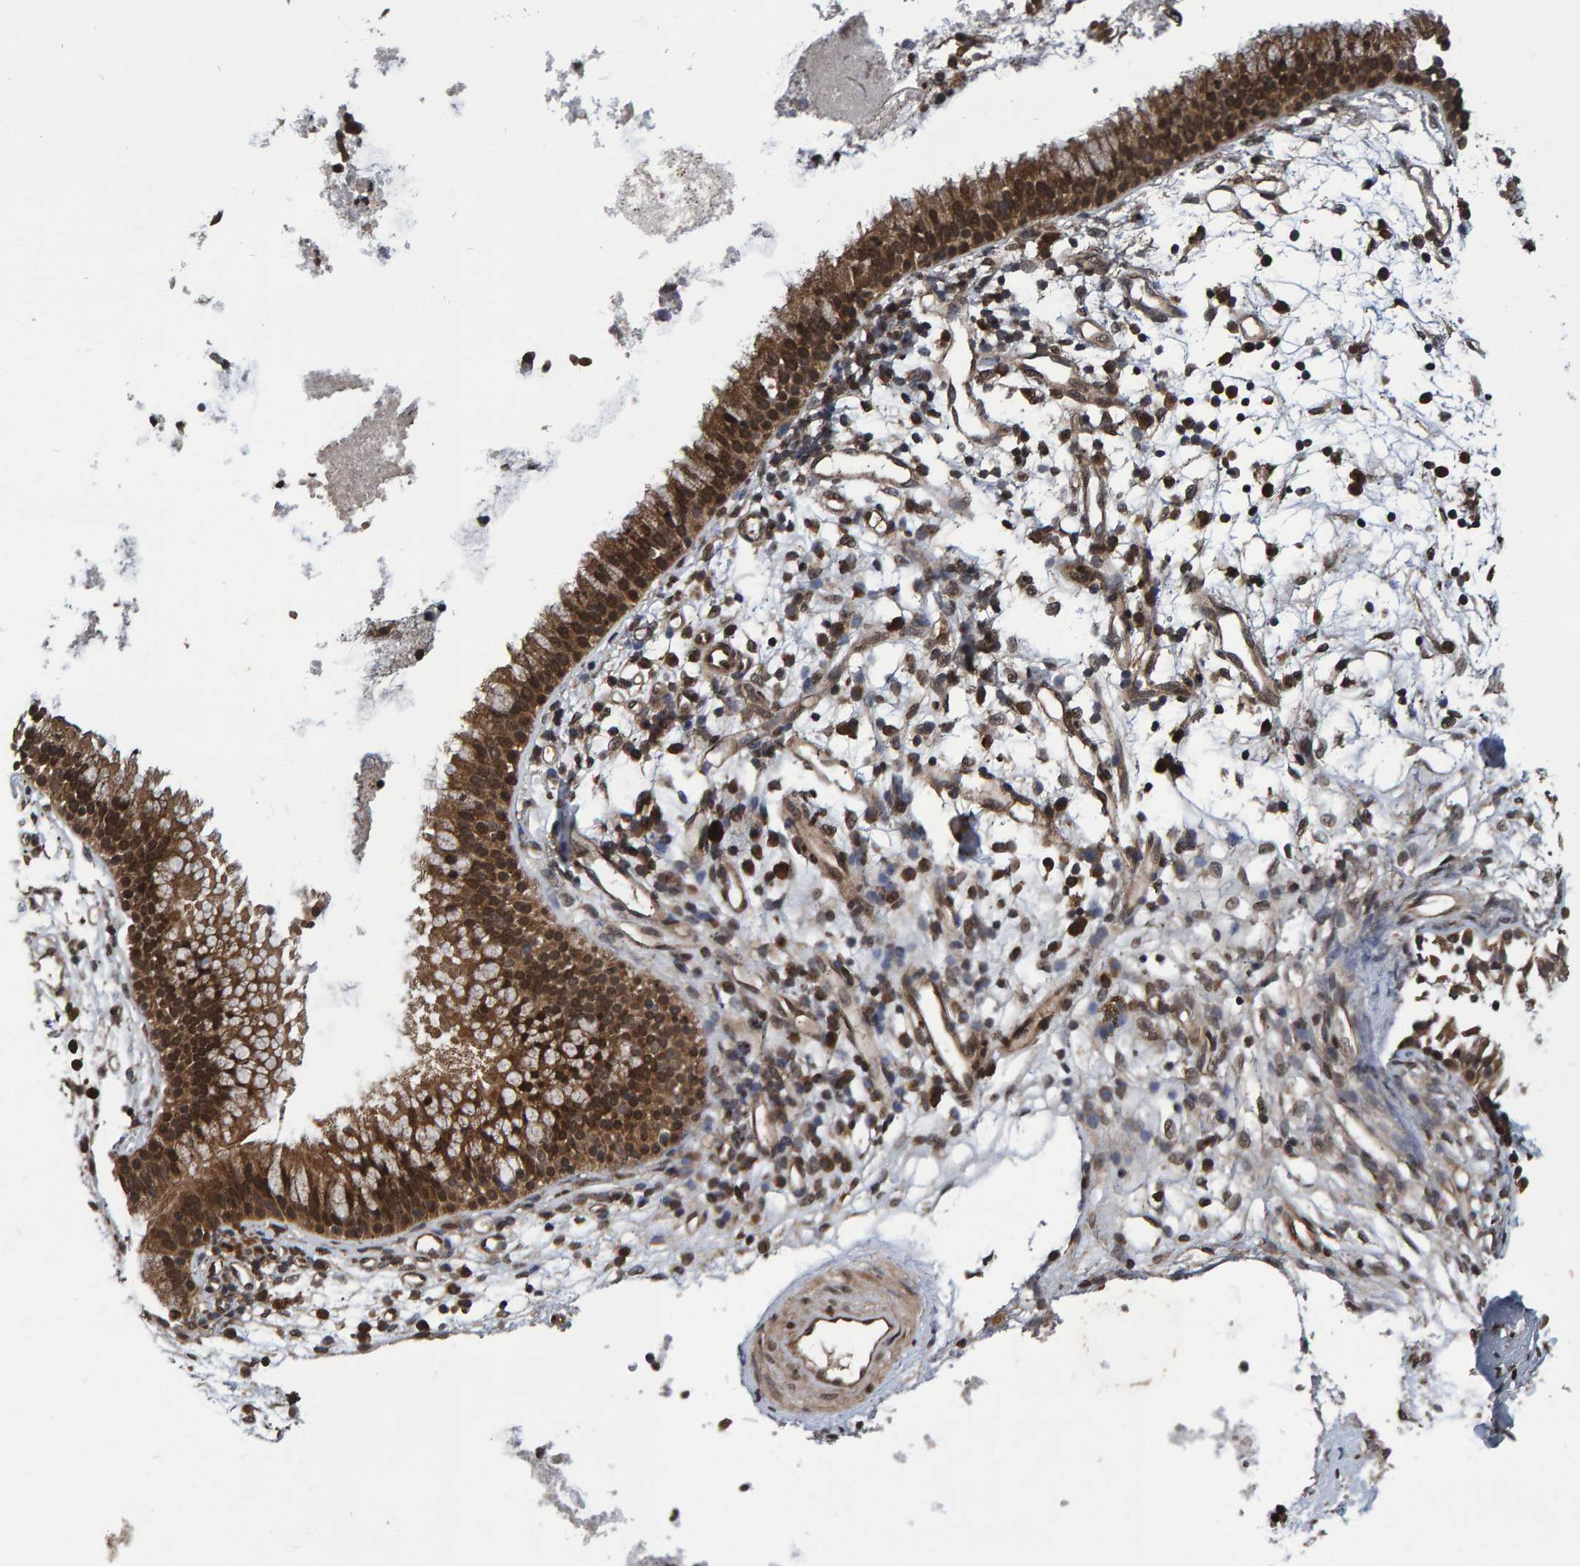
{"staining": {"intensity": "moderate", "quantity": ">75%", "location": "cytoplasmic/membranous,nuclear"}, "tissue": "nasopharynx", "cell_type": "Respiratory epithelial cells", "image_type": "normal", "snomed": [{"axis": "morphology", "description": "Normal tissue, NOS"}, {"axis": "topography", "description": "Nasopharynx"}], "caption": "This histopathology image shows unremarkable nasopharynx stained with IHC to label a protein in brown. The cytoplasmic/membranous,nuclear of respiratory epithelial cells show moderate positivity for the protein. Nuclei are counter-stained blue.", "gene": "GAB2", "patient": {"sex": "male", "age": 21}}